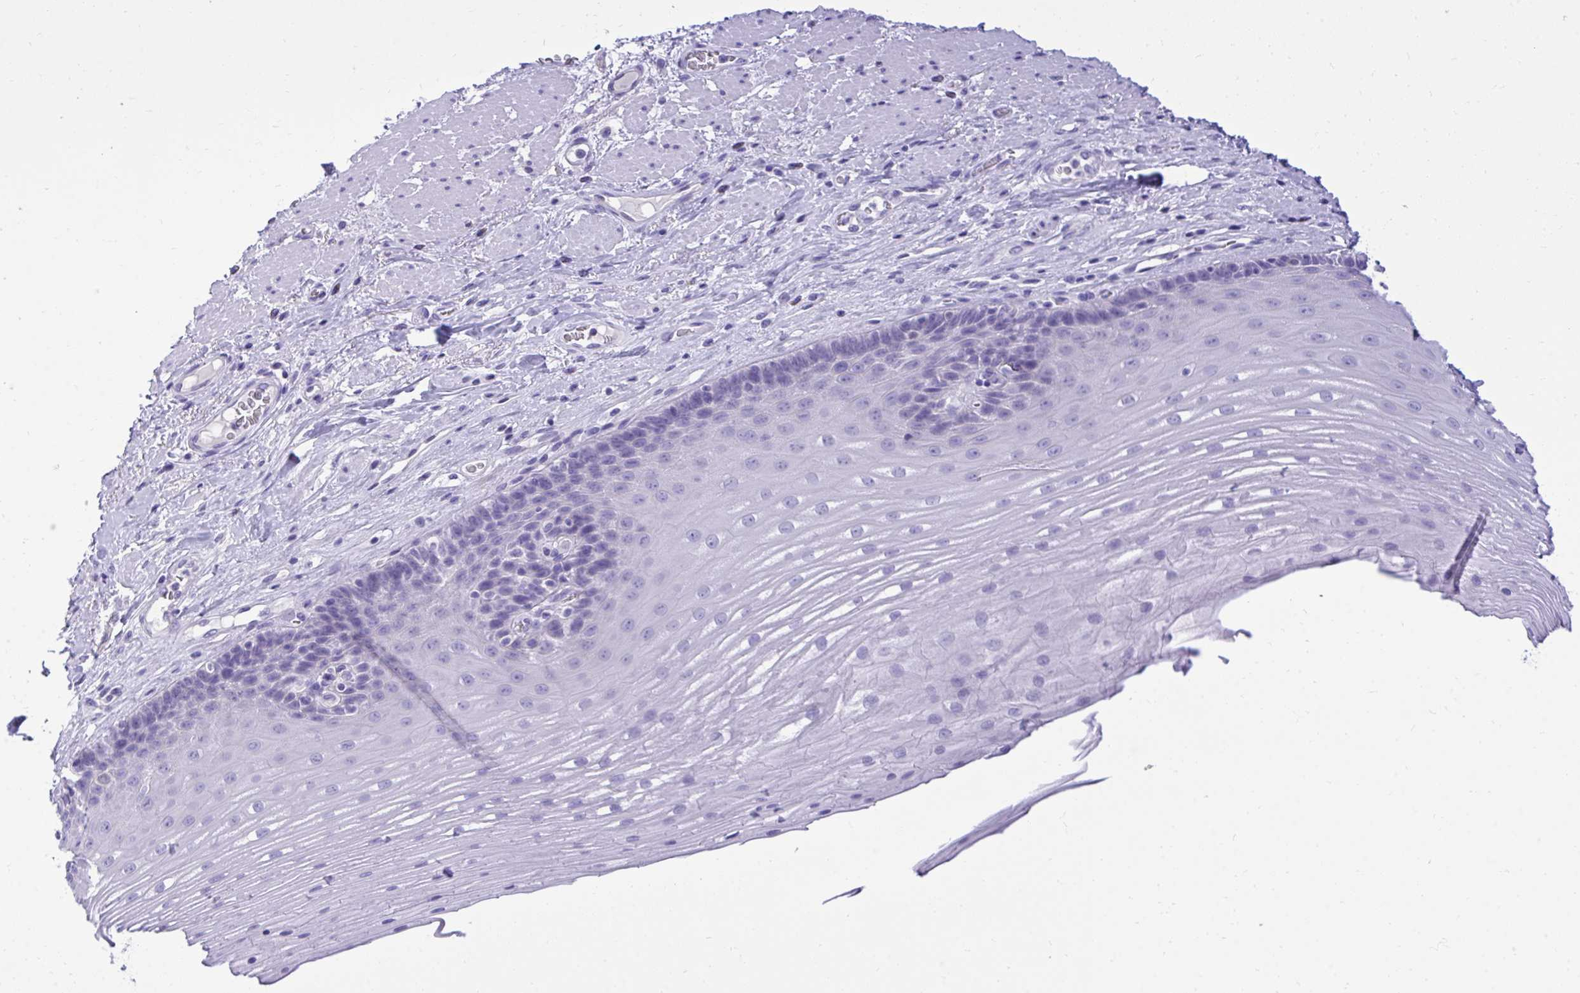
{"staining": {"intensity": "negative", "quantity": "none", "location": "none"}, "tissue": "esophagus", "cell_type": "Squamous epithelial cells", "image_type": "normal", "snomed": [{"axis": "morphology", "description": "Normal tissue, NOS"}, {"axis": "topography", "description": "Esophagus"}], "caption": "Esophagus stained for a protein using IHC reveals no staining squamous epithelial cells.", "gene": "PGM2L1", "patient": {"sex": "male", "age": 62}}